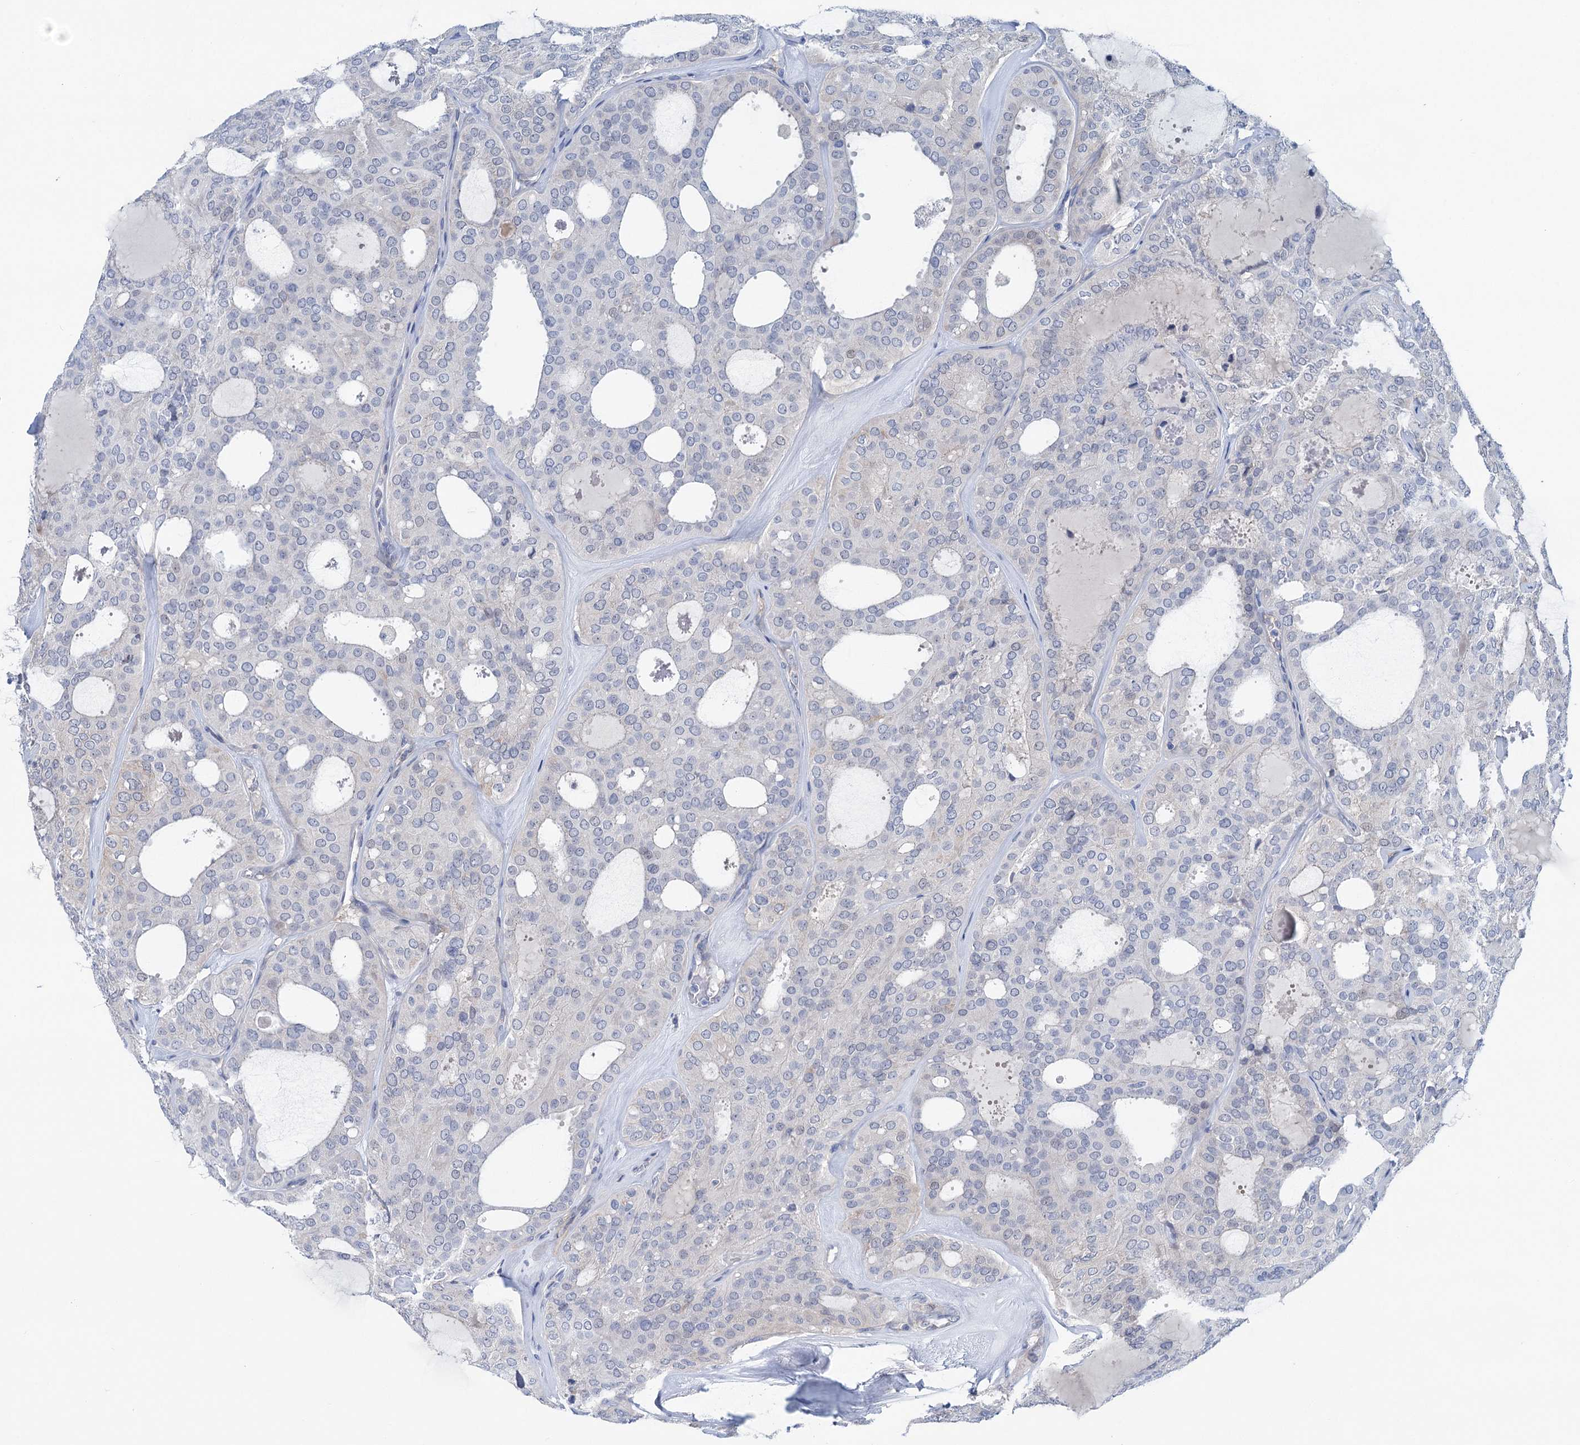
{"staining": {"intensity": "negative", "quantity": "none", "location": "none"}, "tissue": "thyroid cancer", "cell_type": "Tumor cells", "image_type": "cancer", "snomed": [{"axis": "morphology", "description": "Follicular adenoma carcinoma, NOS"}, {"axis": "topography", "description": "Thyroid gland"}], "caption": "Immunohistochemistry photomicrograph of neoplastic tissue: thyroid cancer (follicular adenoma carcinoma) stained with DAB reveals no significant protein expression in tumor cells.", "gene": "CHDH", "patient": {"sex": "male", "age": 75}}